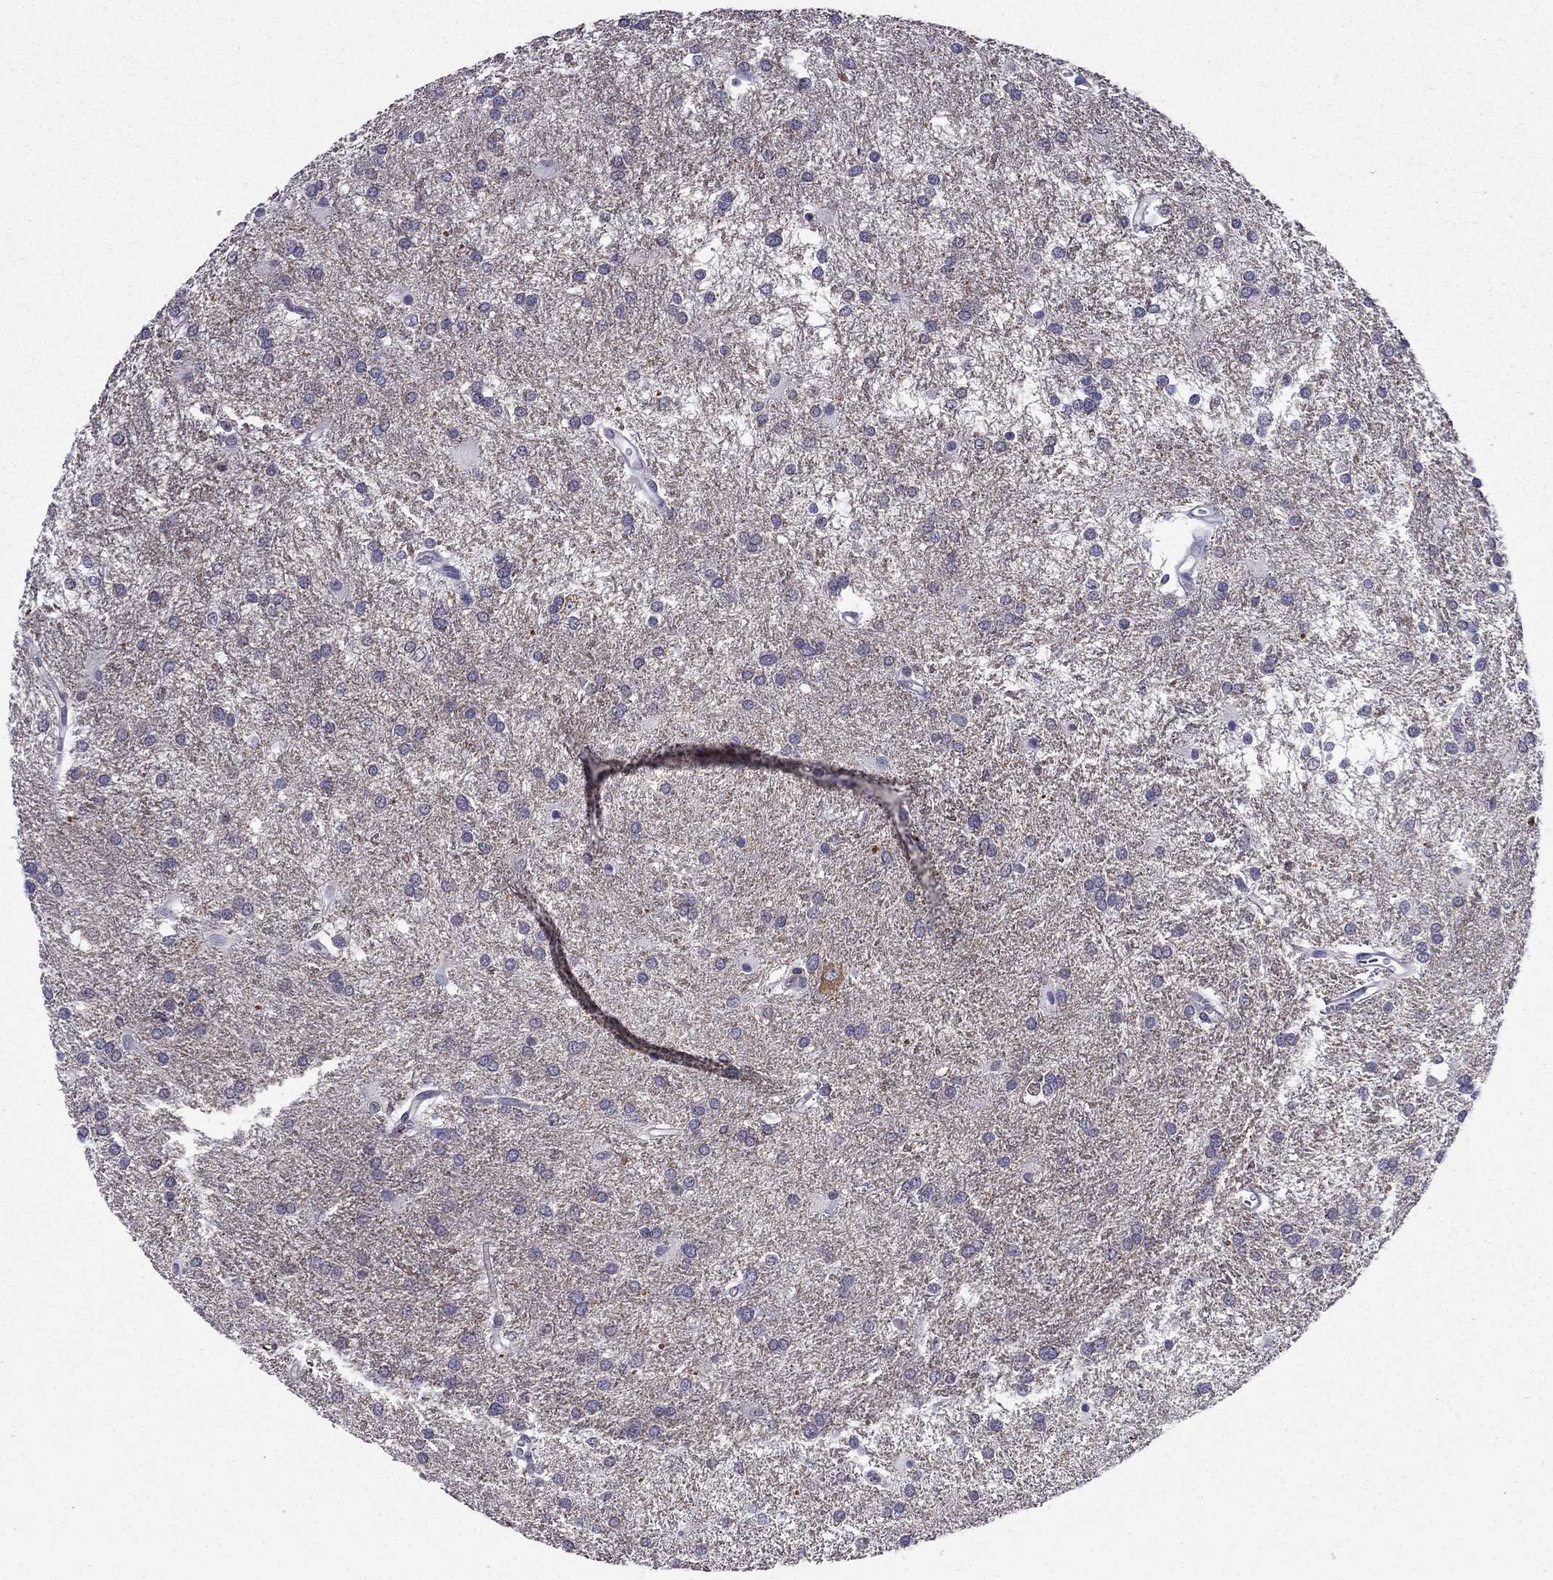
{"staining": {"intensity": "negative", "quantity": "none", "location": "none"}, "tissue": "glioma", "cell_type": "Tumor cells", "image_type": "cancer", "snomed": [{"axis": "morphology", "description": "Glioma, malignant, Low grade"}, {"axis": "topography", "description": "Brain"}], "caption": "DAB immunohistochemical staining of glioma exhibits no significant staining in tumor cells.", "gene": "AAK1", "patient": {"sex": "female", "age": 32}}